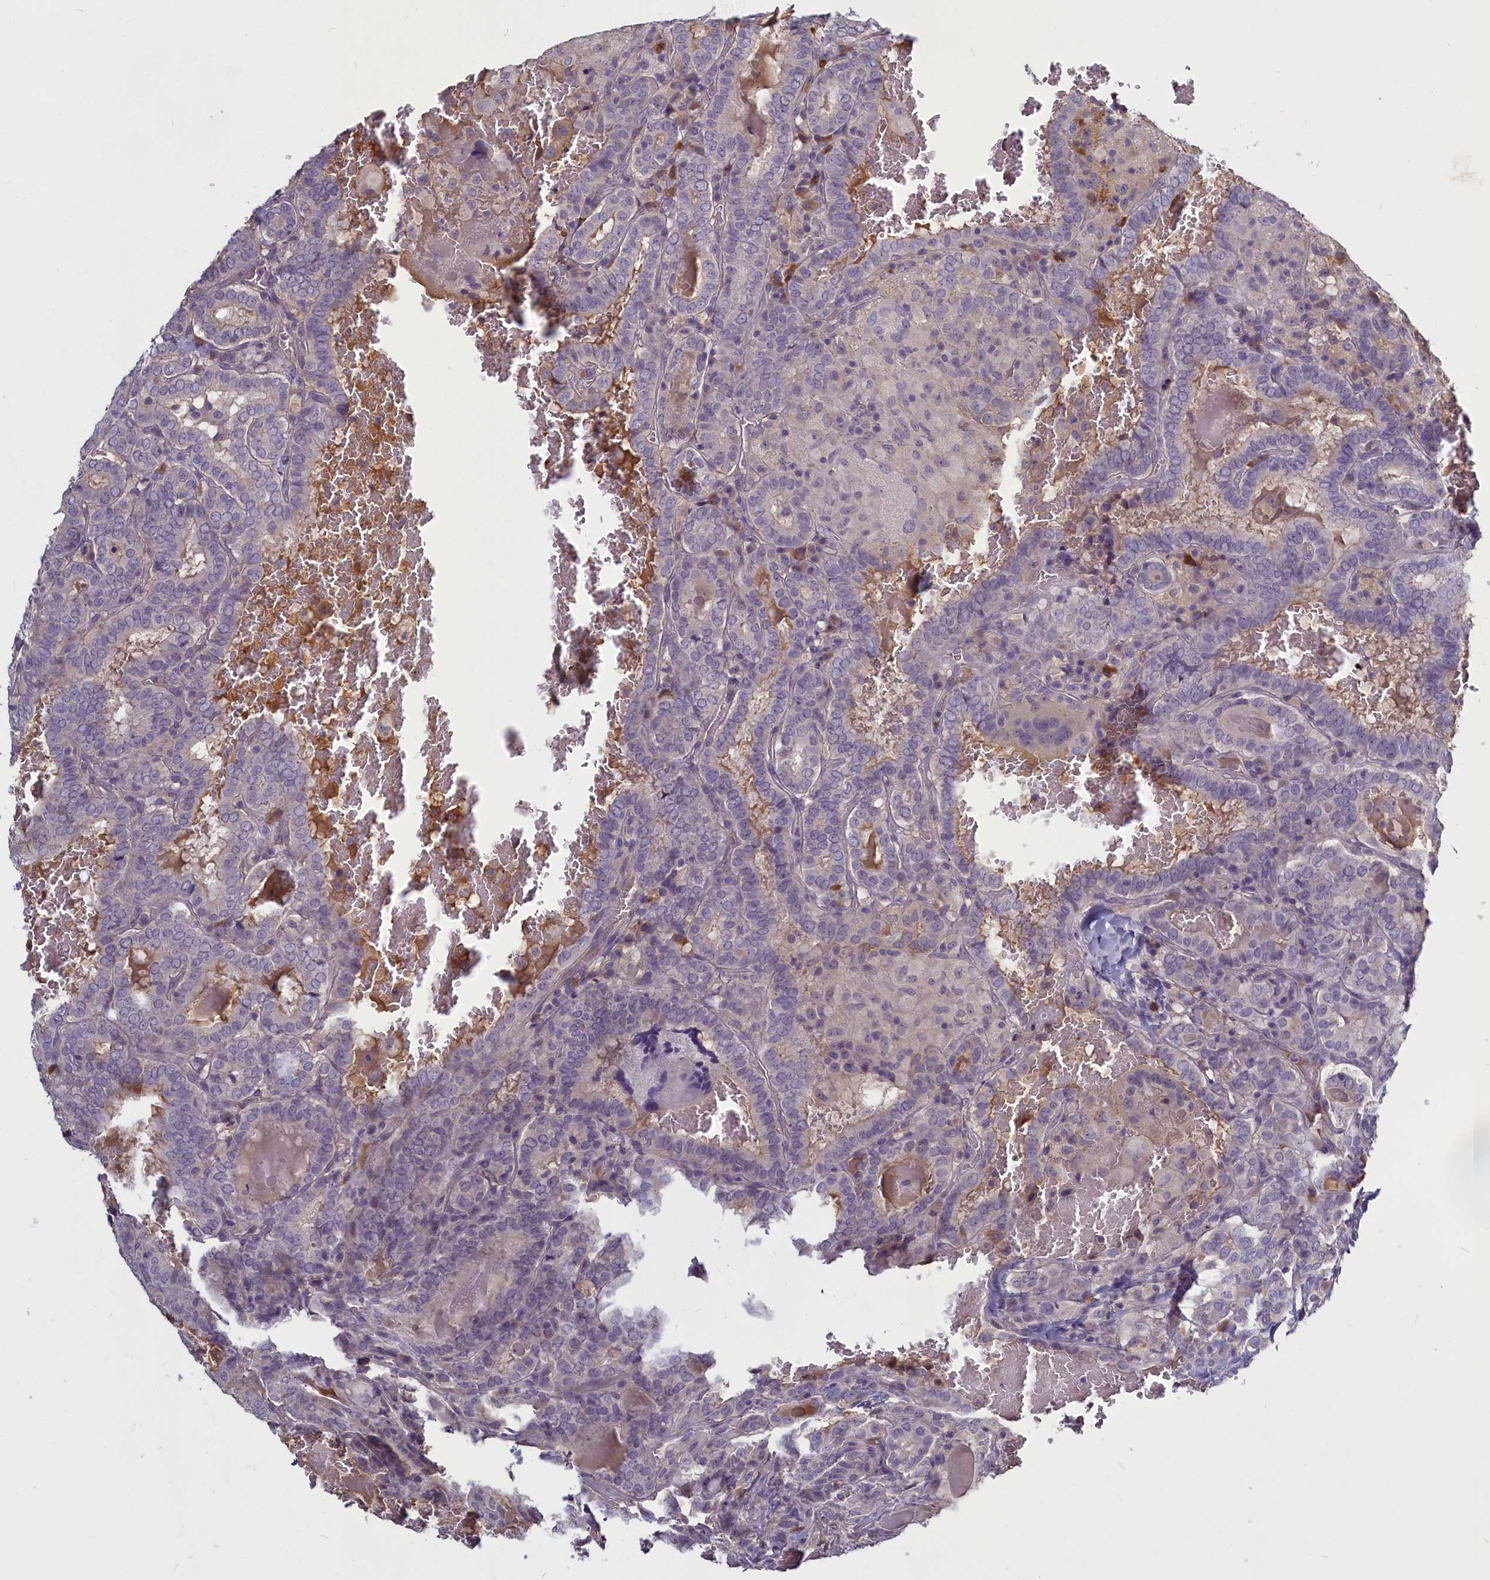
{"staining": {"intensity": "negative", "quantity": "none", "location": "none"}, "tissue": "thyroid cancer", "cell_type": "Tumor cells", "image_type": "cancer", "snomed": [{"axis": "morphology", "description": "Papillary adenocarcinoma, NOS"}, {"axis": "topography", "description": "Thyroid gland"}], "caption": "This is an immunohistochemistry (IHC) photomicrograph of human thyroid cancer. There is no expression in tumor cells.", "gene": "SV2C", "patient": {"sex": "female", "age": 72}}